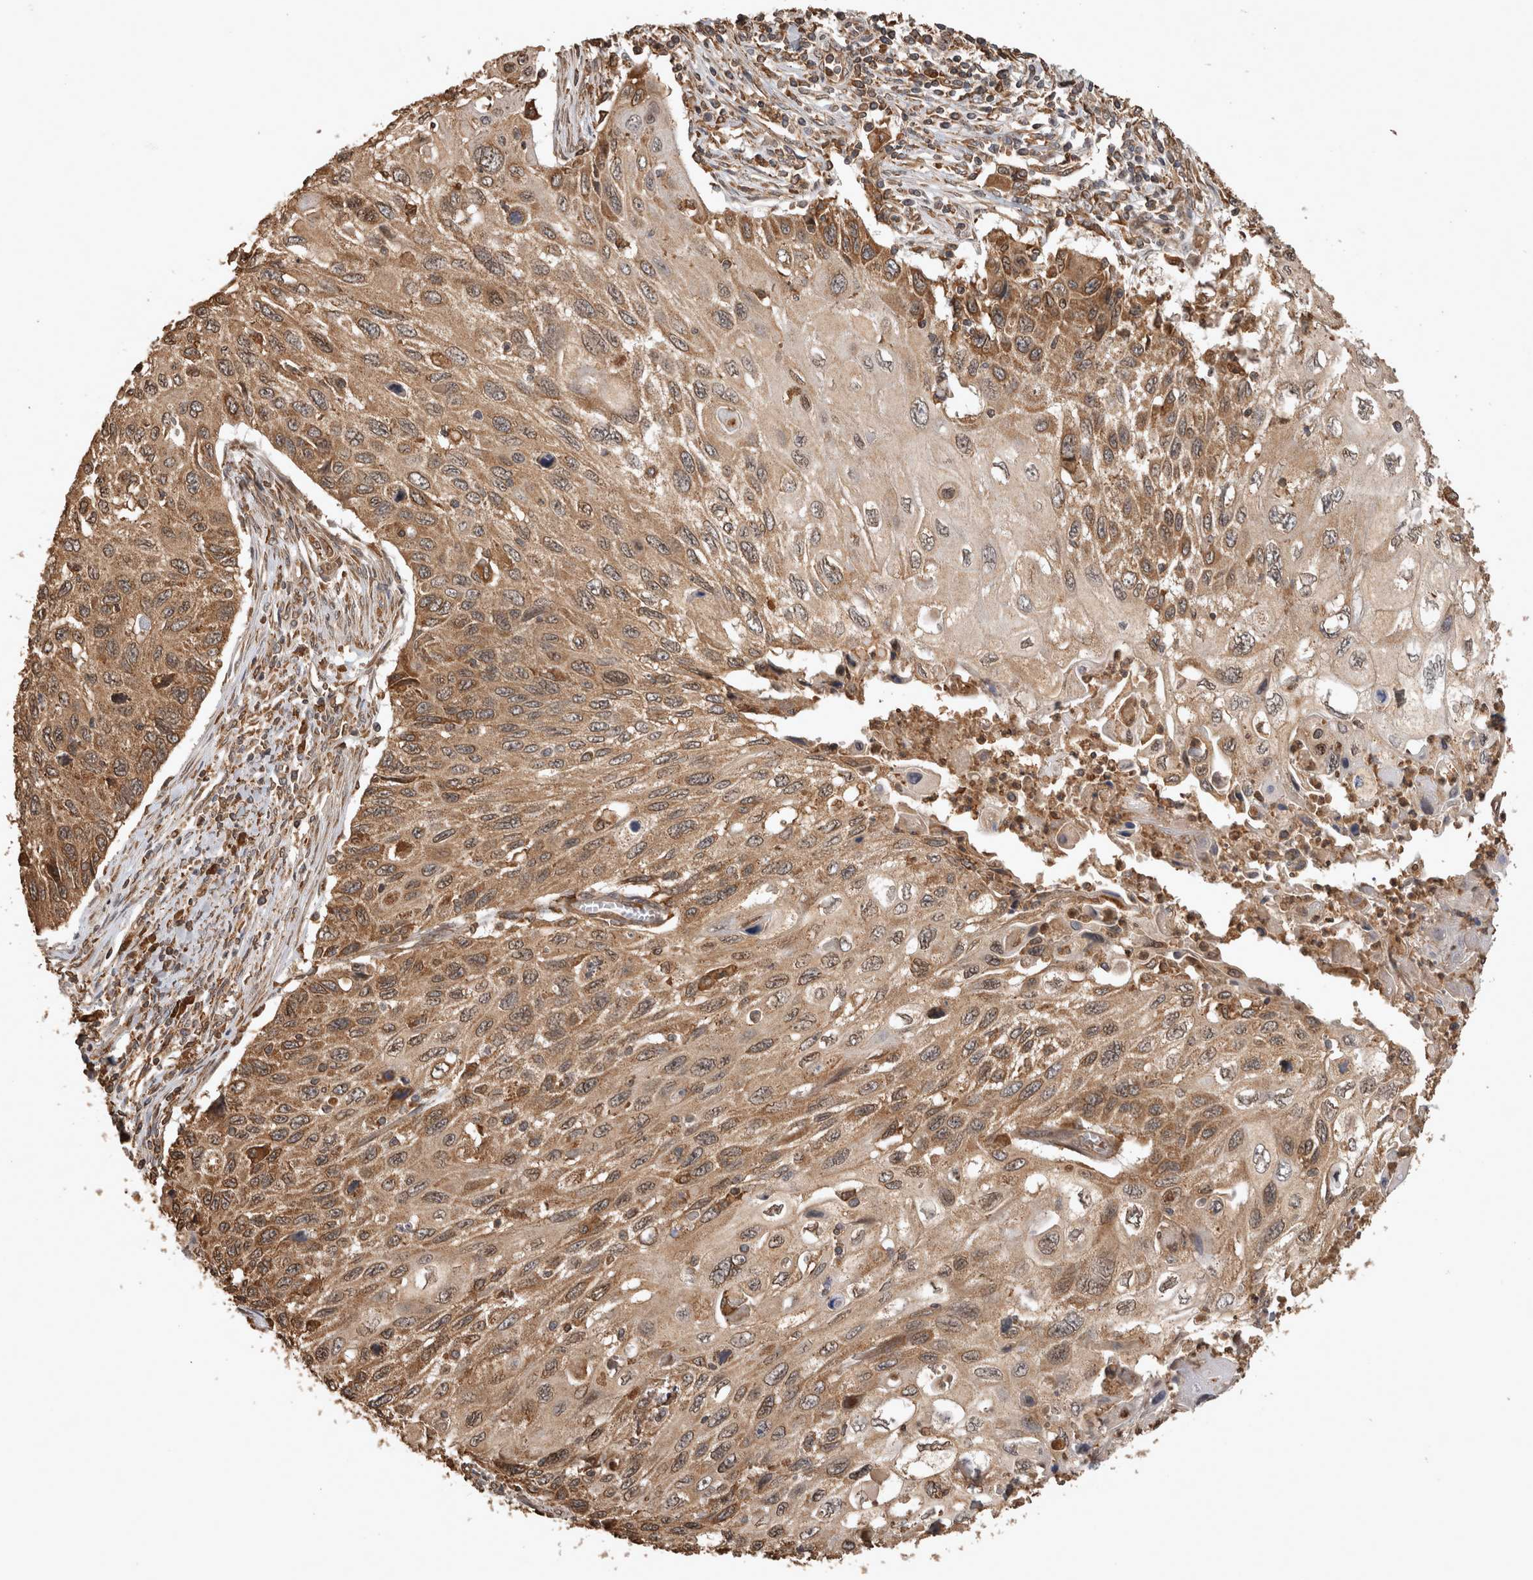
{"staining": {"intensity": "moderate", "quantity": ">75%", "location": "cytoplasmic/membranous"}, "tissue": "cervical cancer", "cell_type": "Tumor cells", "image_type": "cancer", "snomed": [{"axis": "morphology", "description": "Squamous cell carcinoma, NOS"}, {"axis": "topography", "description": "Cervix"}], "caption": "Immunohistochemistry micrograph of cervical cancer (squamous cell carcinoma) stained for a protein (brown), which reveals medium levels of moderate cytoplasmic/membranous expression in approximately >75% of tumor cells.", "gene": "OTUD7B", "patient": {"sex": "female", "age": 70}}